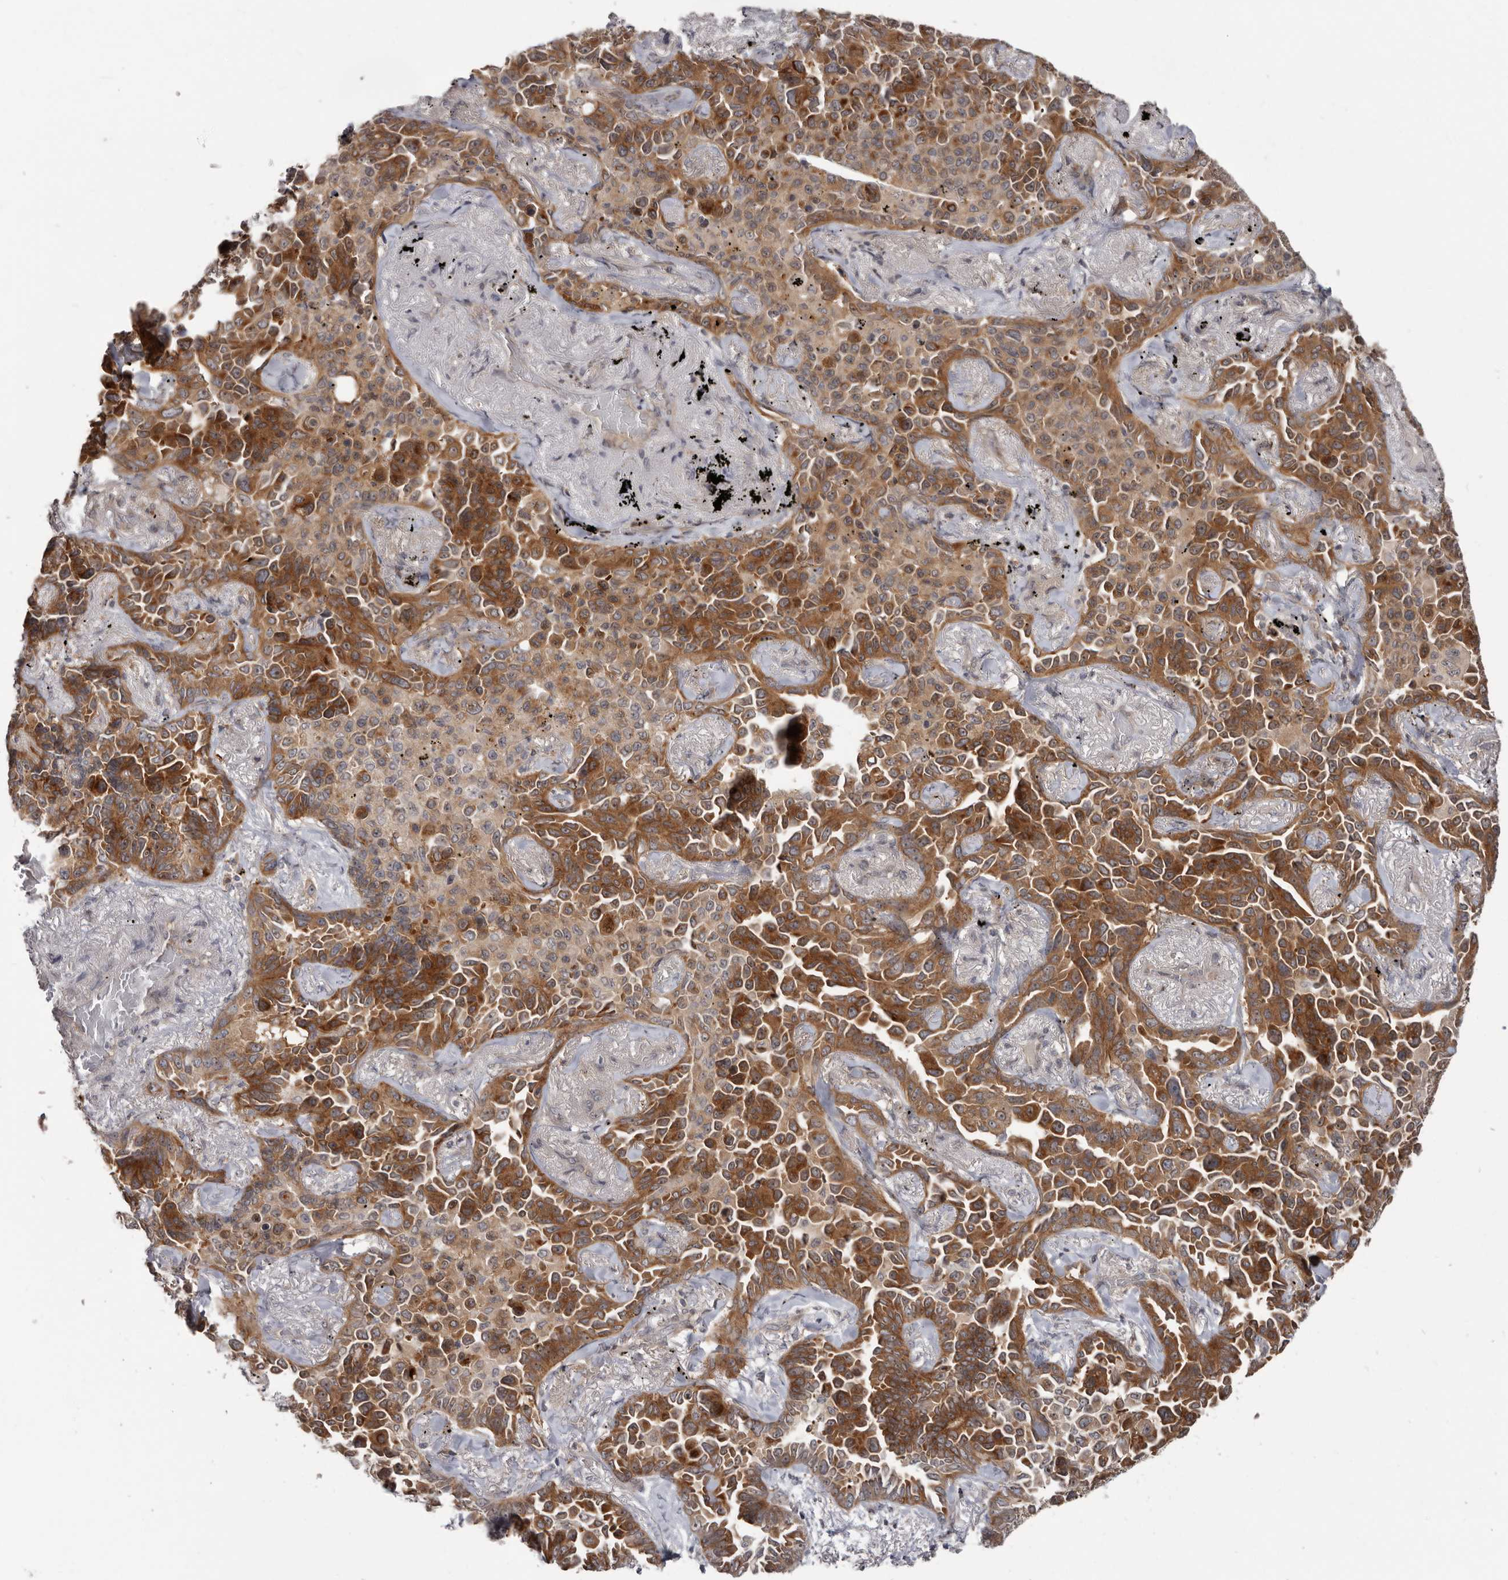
{"staining": {"intensity": "strong", "quantity": ">75%", "location": "cytoplasmic/membranous"}, "tissue": "lung cancer", "cell_type": "Tumor cells", "image_type": "cancer", "snomed": [{"axis": "morphology", "description": "Adenocarcinoma, NOS"}, {"axis": "topography", "description": "Lung"}], "caption": "Lung cancer stained for a protein (brown) demonstrates strong cytoplasmic/membranous positive positivity in approximately >75% of tumor cells.", "gene": "BAD", "patient": {"sex": "female", "age": 67}}